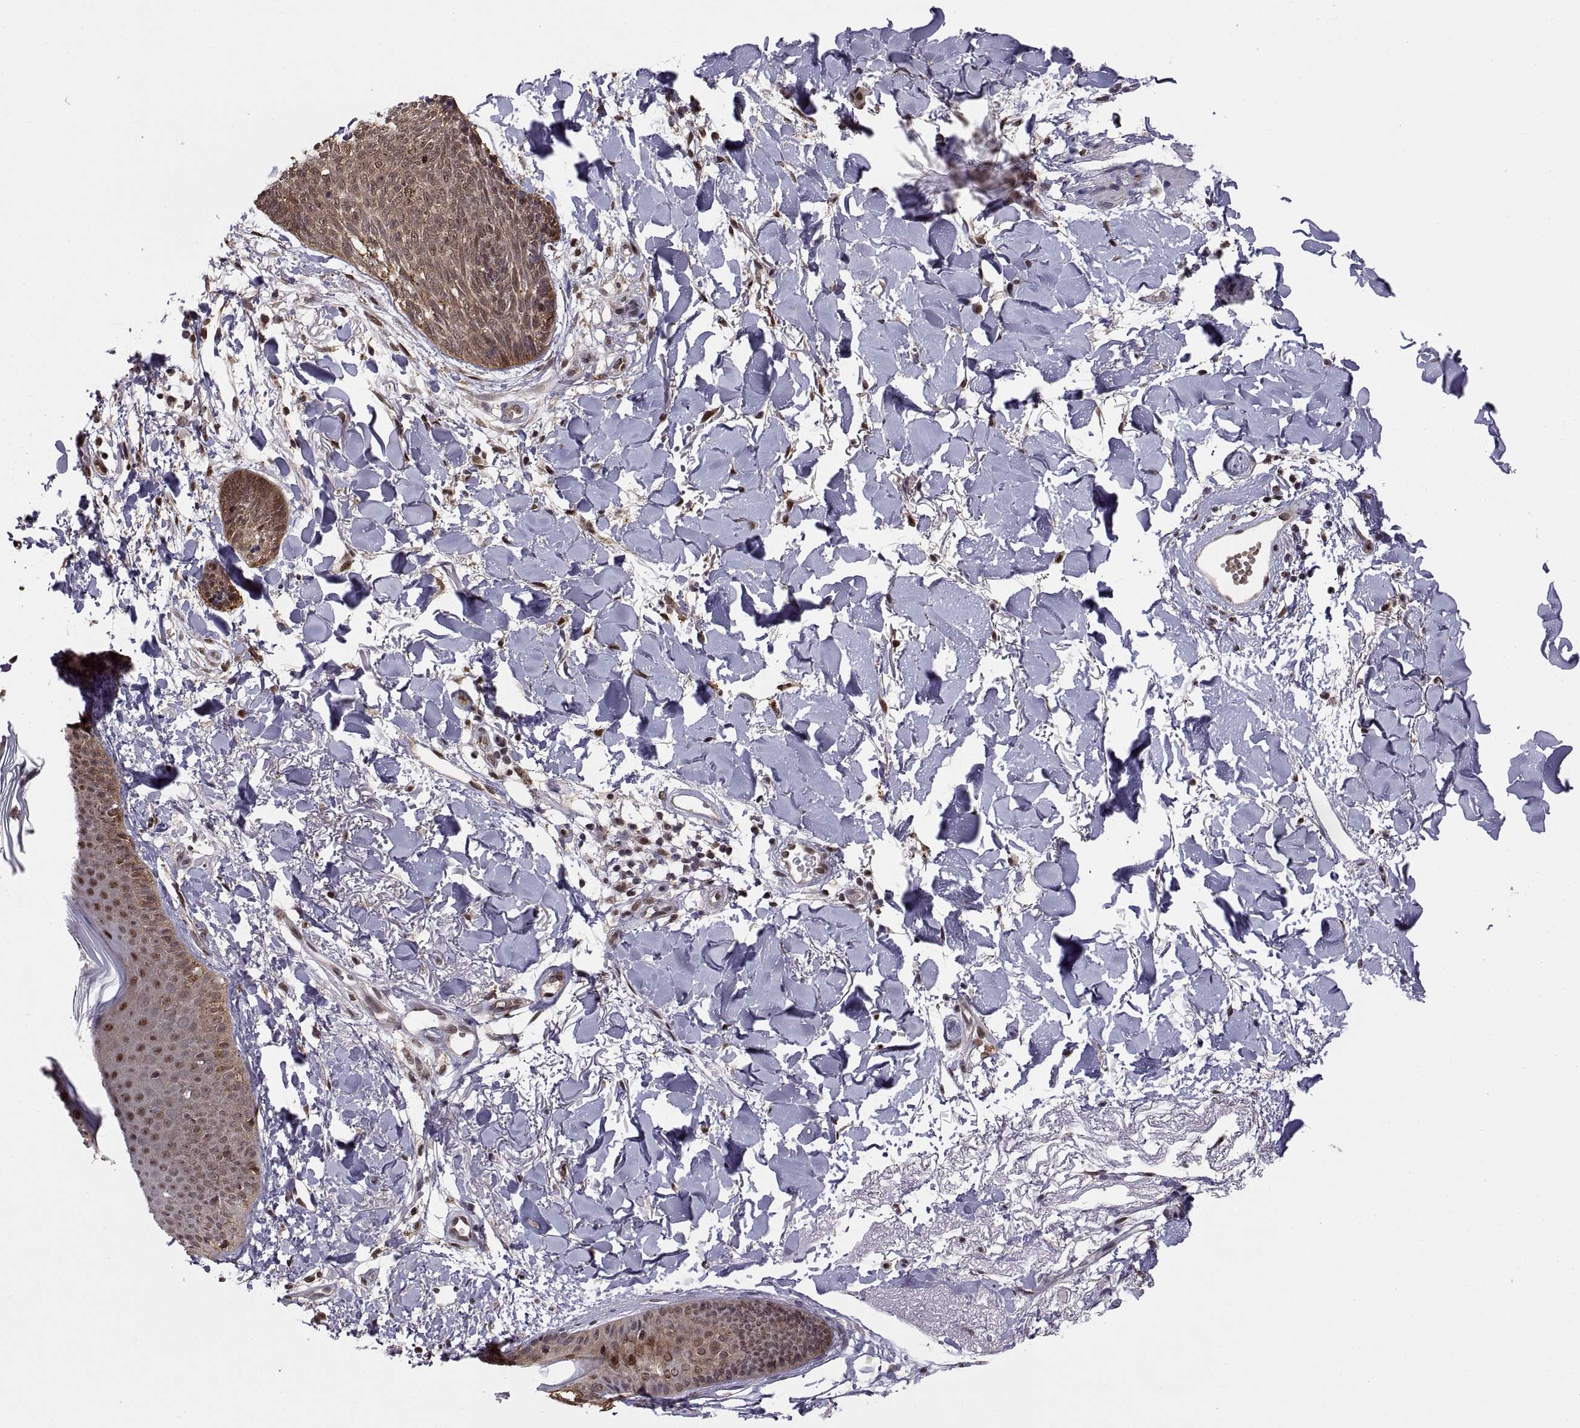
{"staining": {"intensity": "moderate", "quantity": ">75%", "location": "cytoplasmic/membranous"}, "tissue": "skin cancer", "cell_type": "Tumor cells", "image_type": "cancer", "snomed": [{"axis": "morphology", "description": "Normal tissue, NOS"}, {"axis": "morphology", "description": "Basal cell carcinoma"}, {"axis": "topography", "description": "Skin"}], "caption": "Skin cancer stained for a protein (brown) exhibits moderate cytoplasmic/membranous positive expression in approximately >75% of tumor cells.", "gene": "PSMC2", "patient": {"sex": "male", "age": 84}}